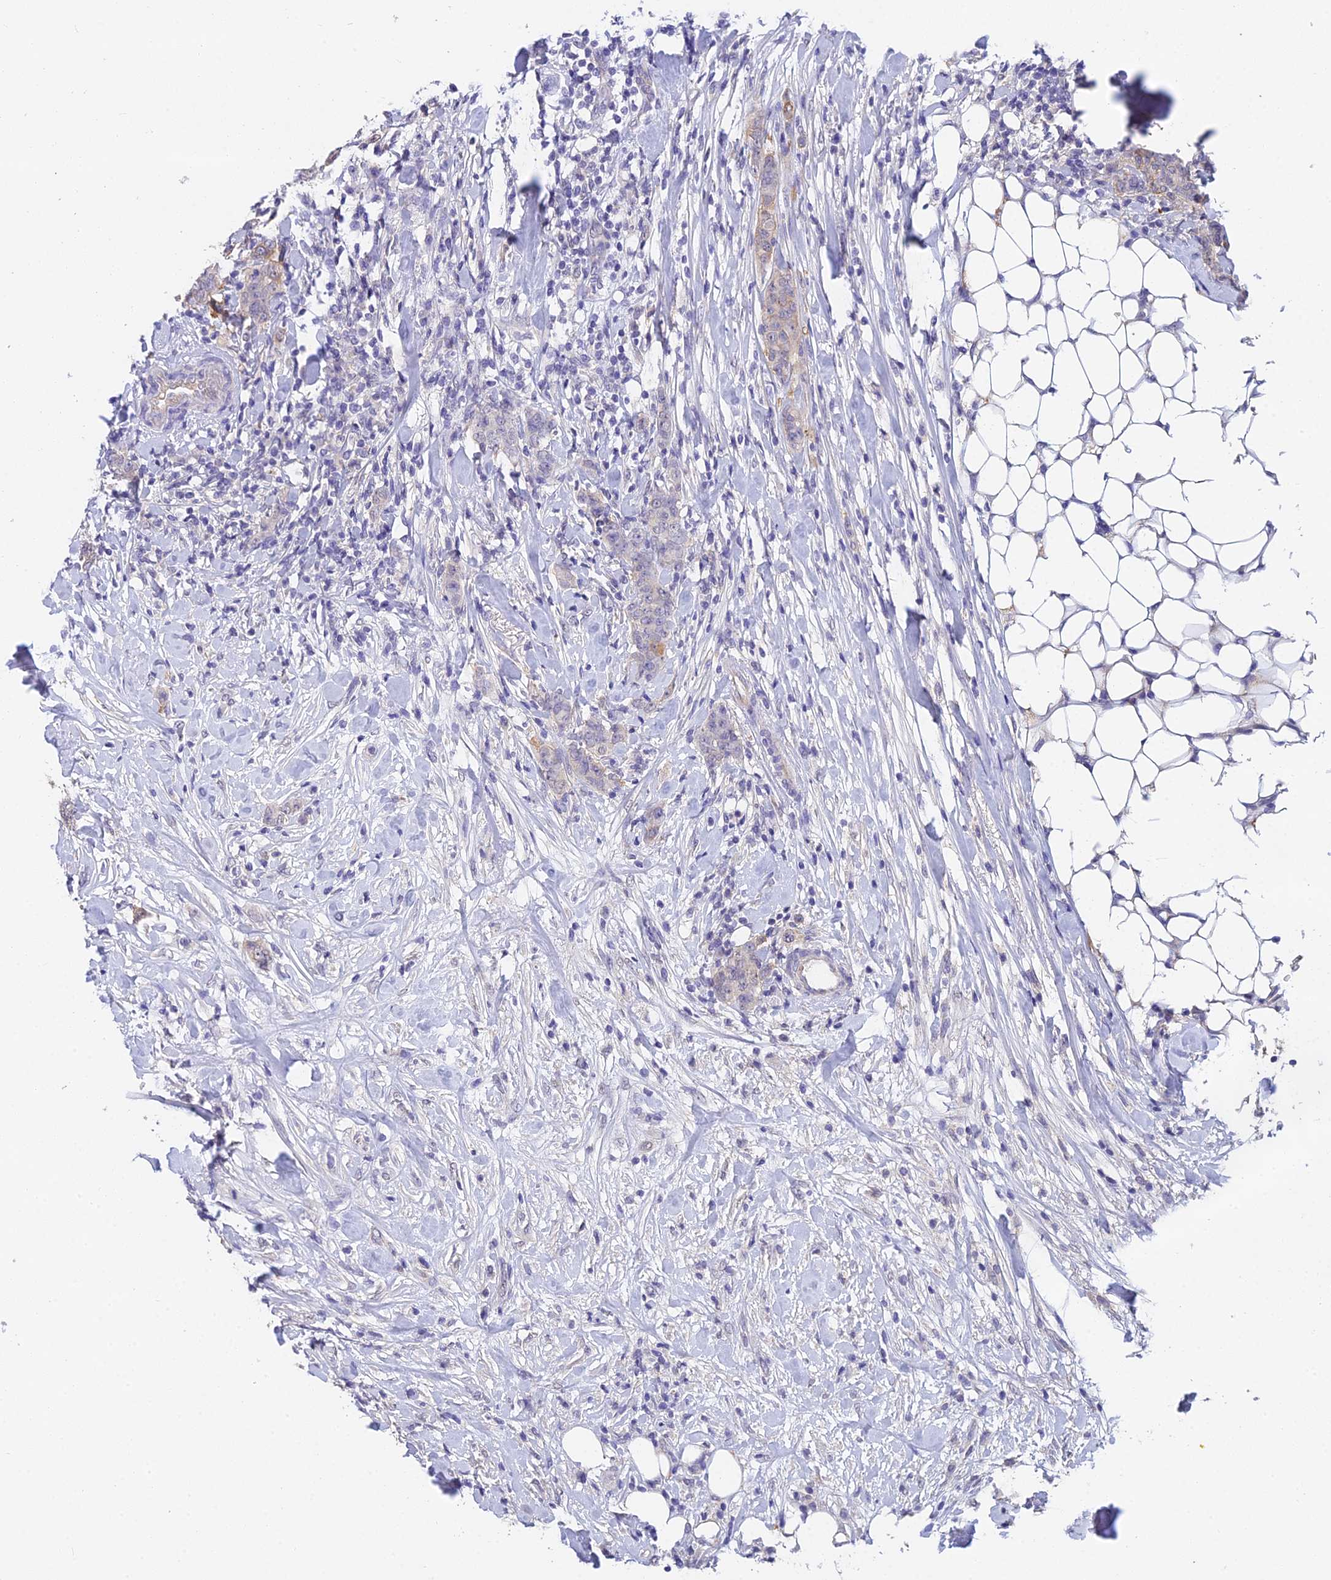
{"staining": {"intensity": "moderate", "quantity": "<25%", "location": "cytoplasmic/membranous"}, "tissue": "breast cancer", "cell_type": "Tumor cells", "image_type": "cancer", "snomed": [{"axis": "morphology", "description": "Duct carcinoma"}, {"axis": "topography", "description": "Breast"}], "caption": "Immunohistochemistry (IHC) image of neoplastic tissue: breast cancer stained using IHC shows low levels of moderate protein expression localized specifically in the cytoplasmic/membranous of tumor cells, appearing as a cytoplasmic/membranous brown color.", "gene": "HOXB1", "patient": {"sex": "female", "age": 40}}